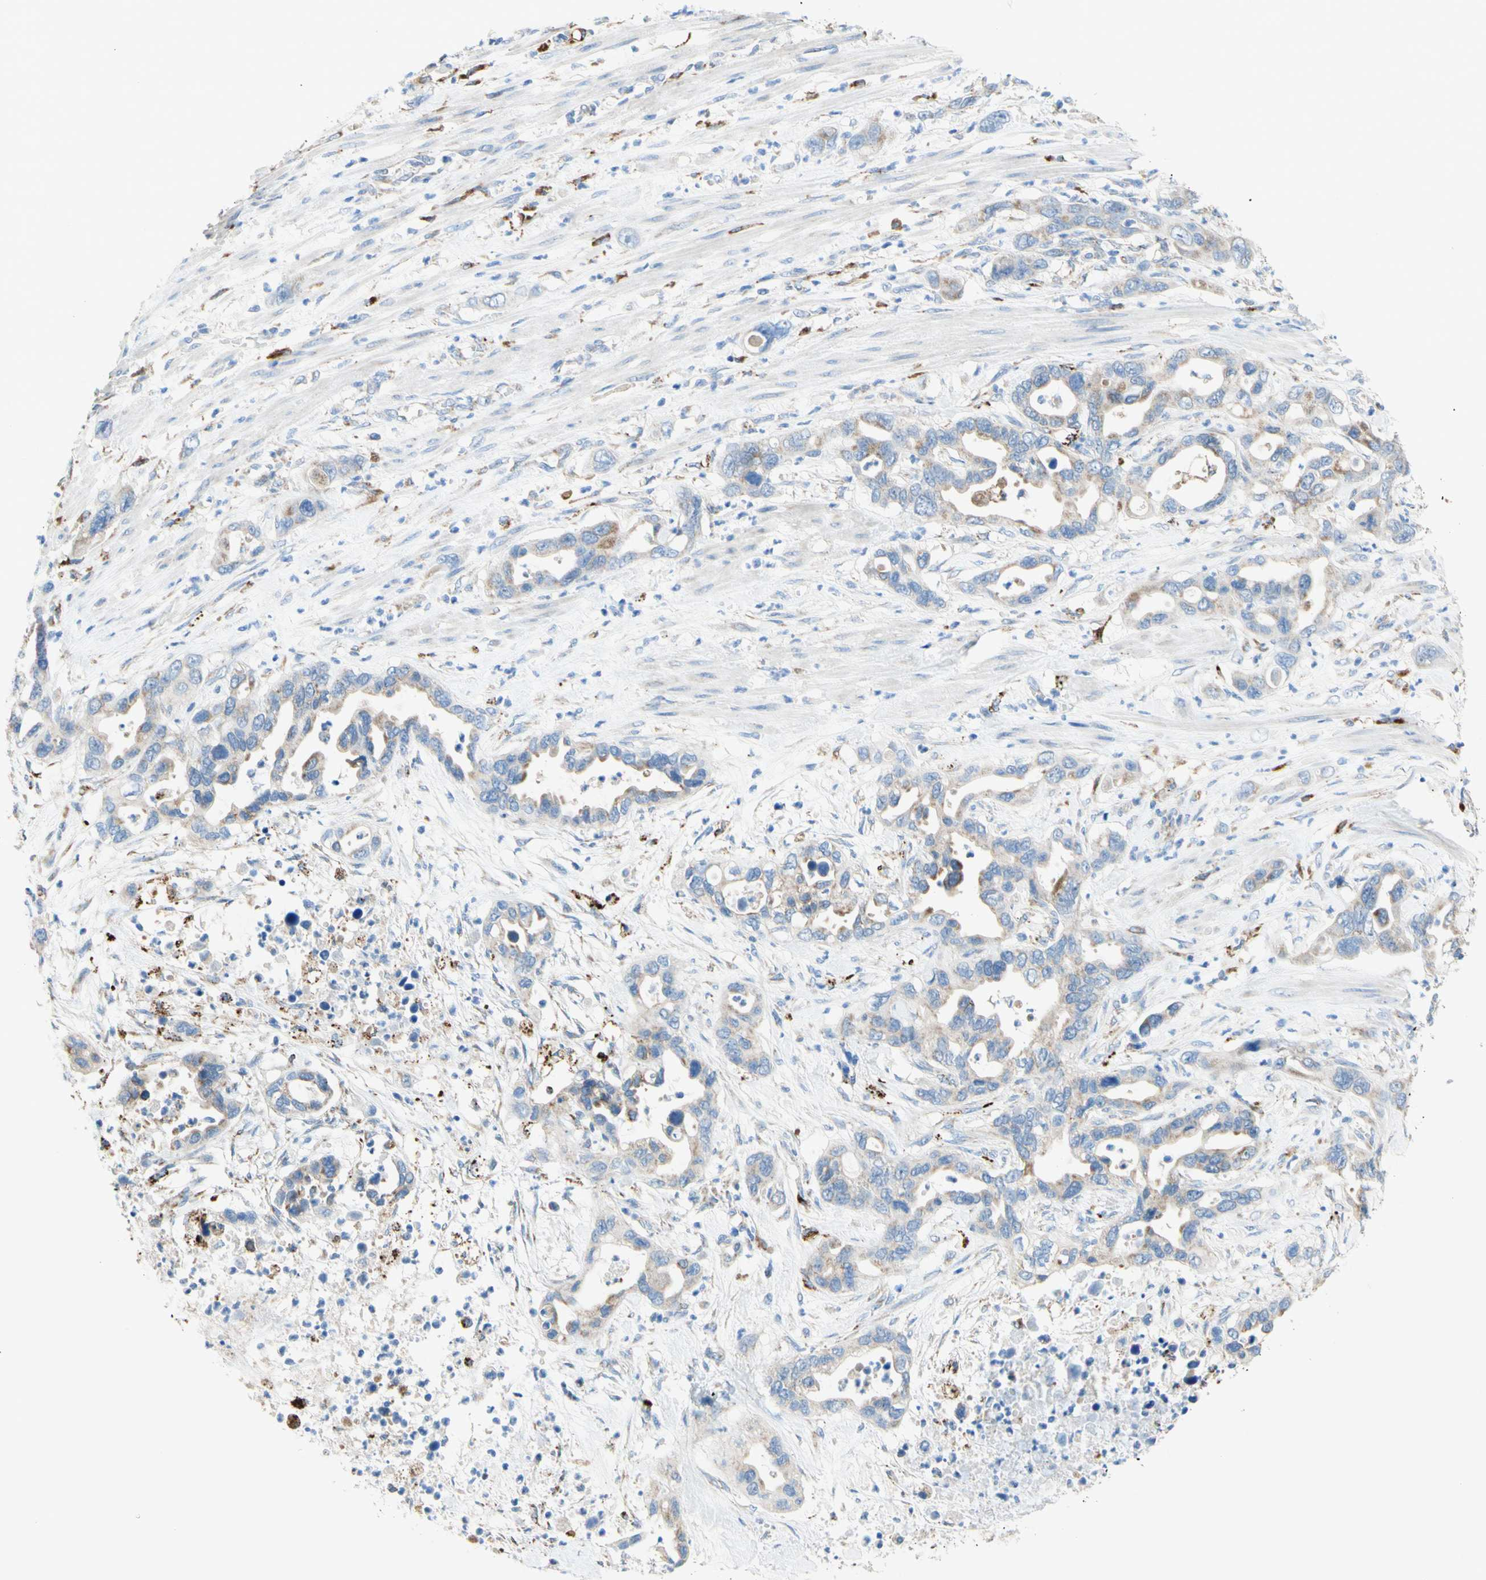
{"staining": {"intensity": "weak", "quantity": ">75%", "location": "cytoplasmic/membranous"}, "tissue": "pancreatic cancer", "cell_type": "Tumor cells", "image_type": "cancer", "snomed": [{"axis": "morphology", "description": "Adenocarcinoma, NOS"}, {"axis": "topography", "description": "Pancreas"}], "caption": "A brown stain highlights weak cytoplasmic/membranous expression of a protein in adenocarcinoma (pancreatic) tumor cells.", "gene": "URB2", "patient": {"sex": "female", "age": 71}}